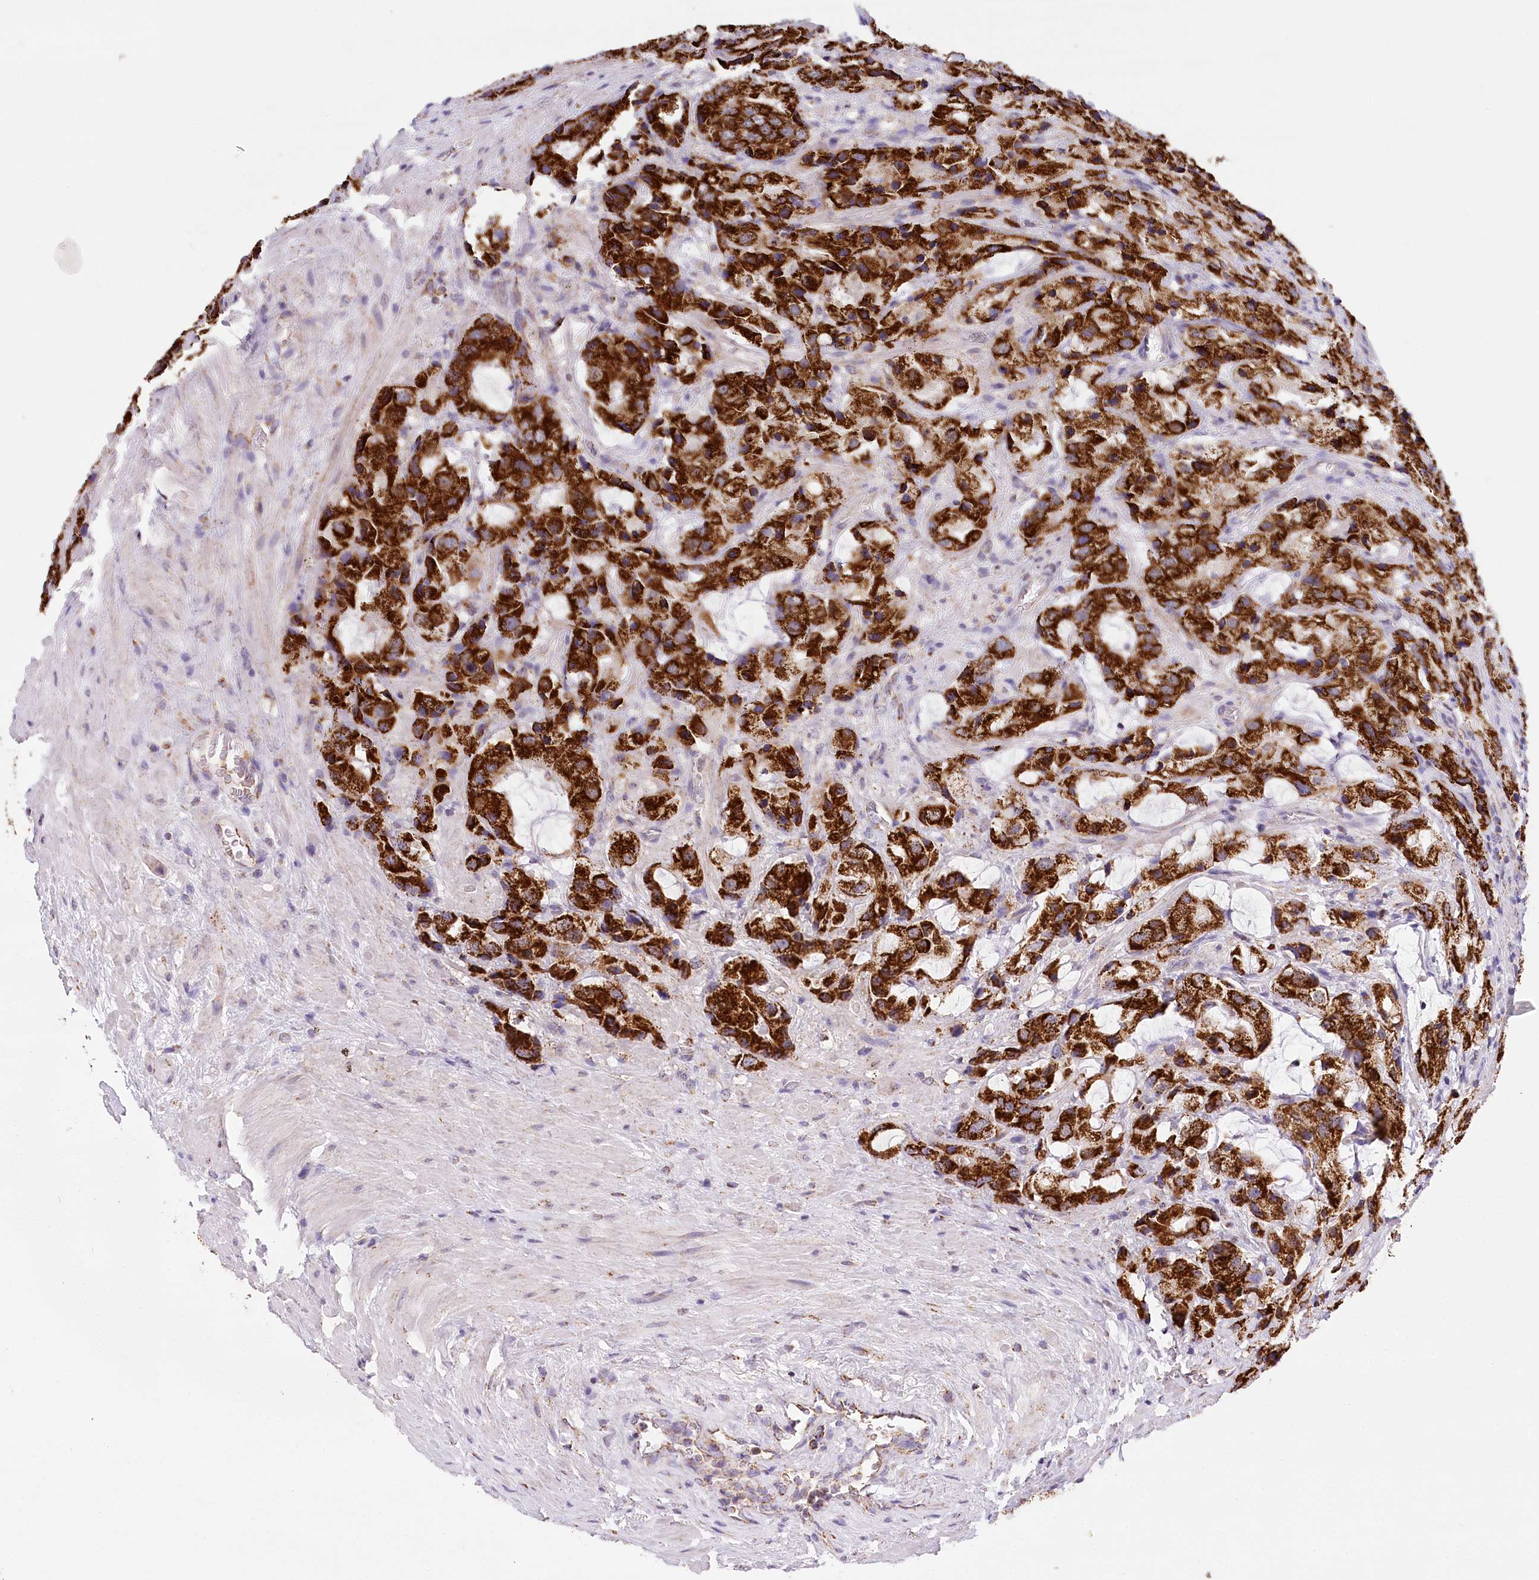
{"staining": {"intensity": "strong", "quantity": ">75%", "location": "cytoplasmic/membranous"}, "tissue": "prostate cancer", "cell_type": "Tumor cells", "image_type": "cancer", "snomed": [{"axis": "morphology", "description": "Adenocarcinoma, High grade"}, {"axis": "topography", "description": "Prostate"}], "caption": "High-grade adenocarcinoma (prostate) stained for a protein exhibits strong cytoplasmic/membranous positivity in tumor cells.", "gene": "LSS", "patient": {"sex": "male", "age": 70}}